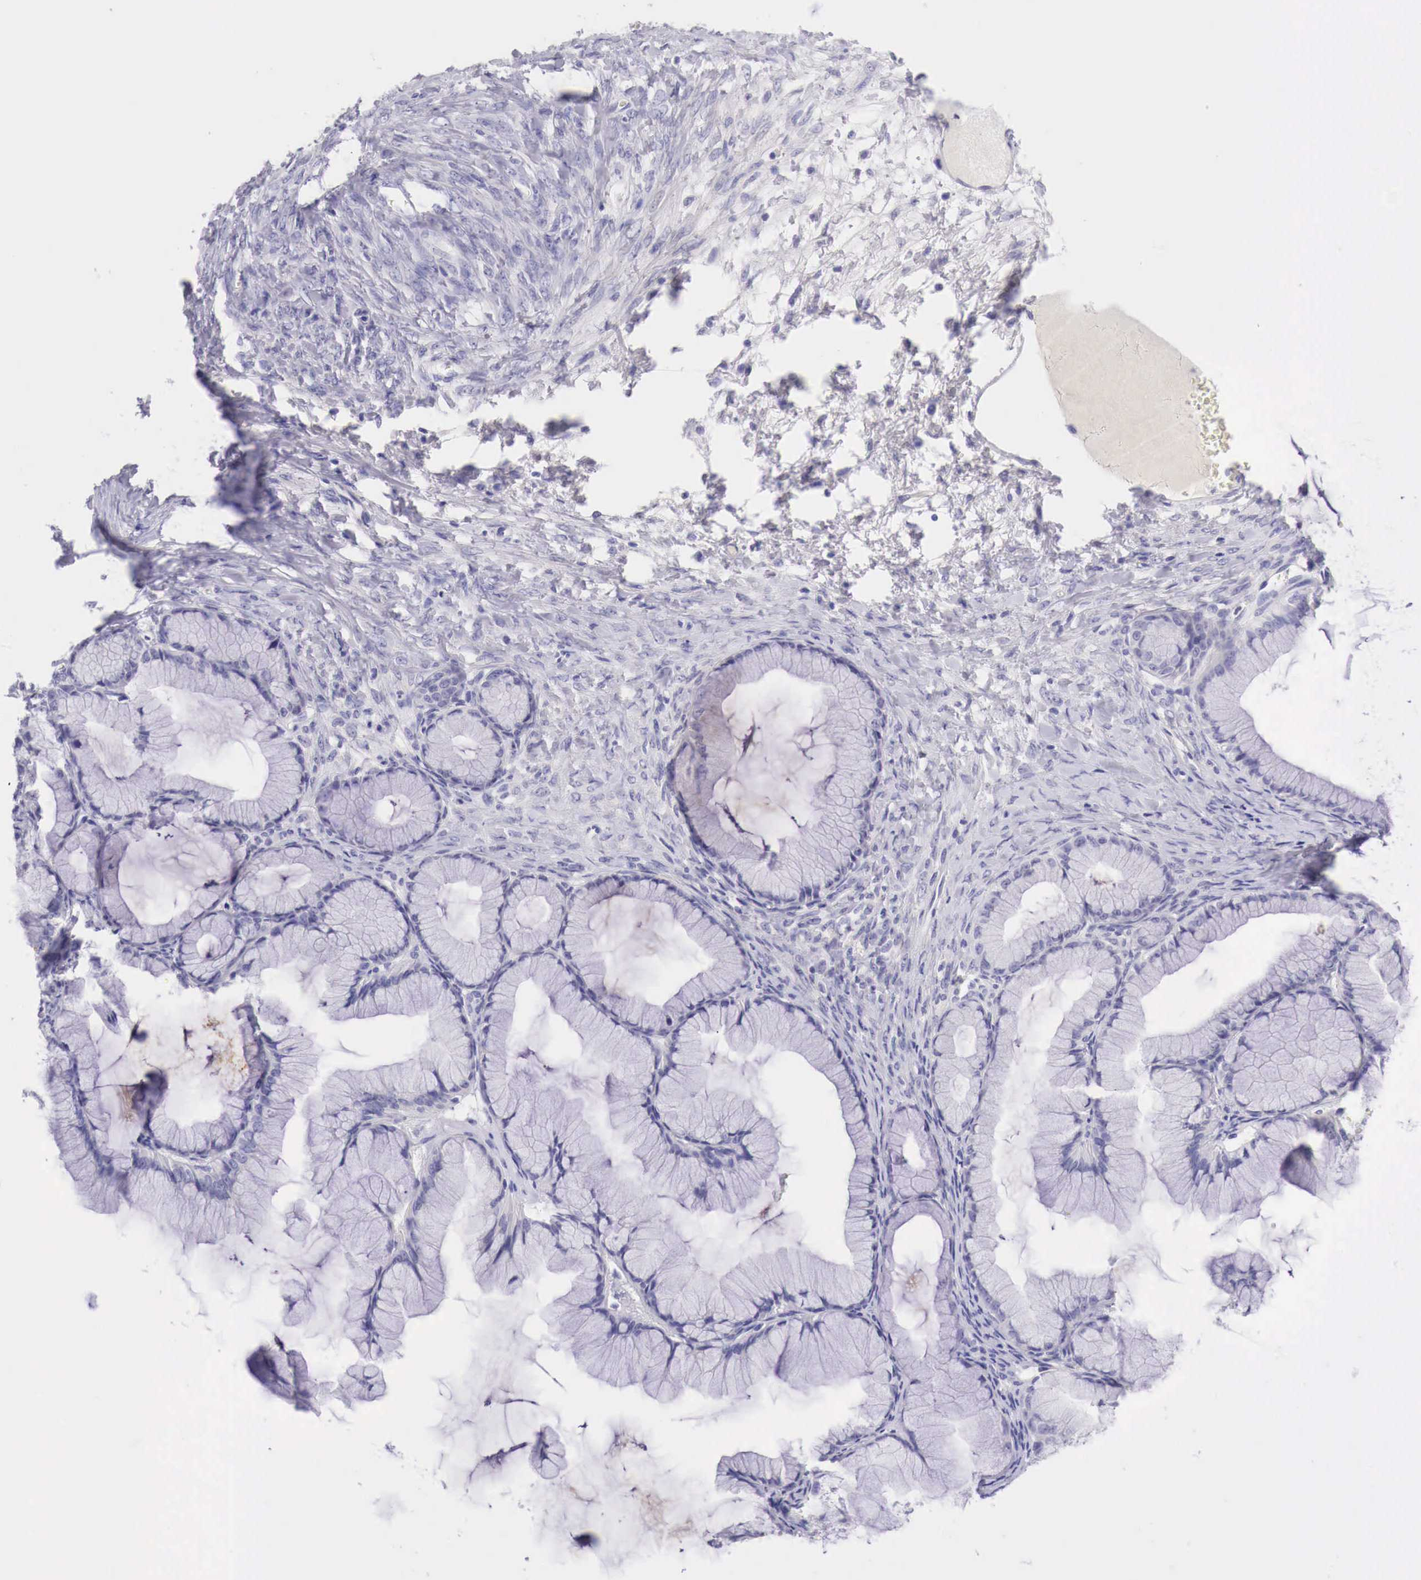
{"staining": {"intensity": "negative", "quantity": "none", "location": "none"}, "tissue": "ovarian cancer", "cell_type": "Tumor cells", "image_type": "cancer", "snomed": [{"axis": "morphology", "description": "Cystadenocarcinoma, mucinous, NOS"}, {"axis": "topography", "description": "Ovary"}], "caption": "There is no significant staining in tumor cells of ovarian mucinous cystadenocarcinoma.", "gene": "BCL6", "patient": {"sex": "female", "age": 41}}